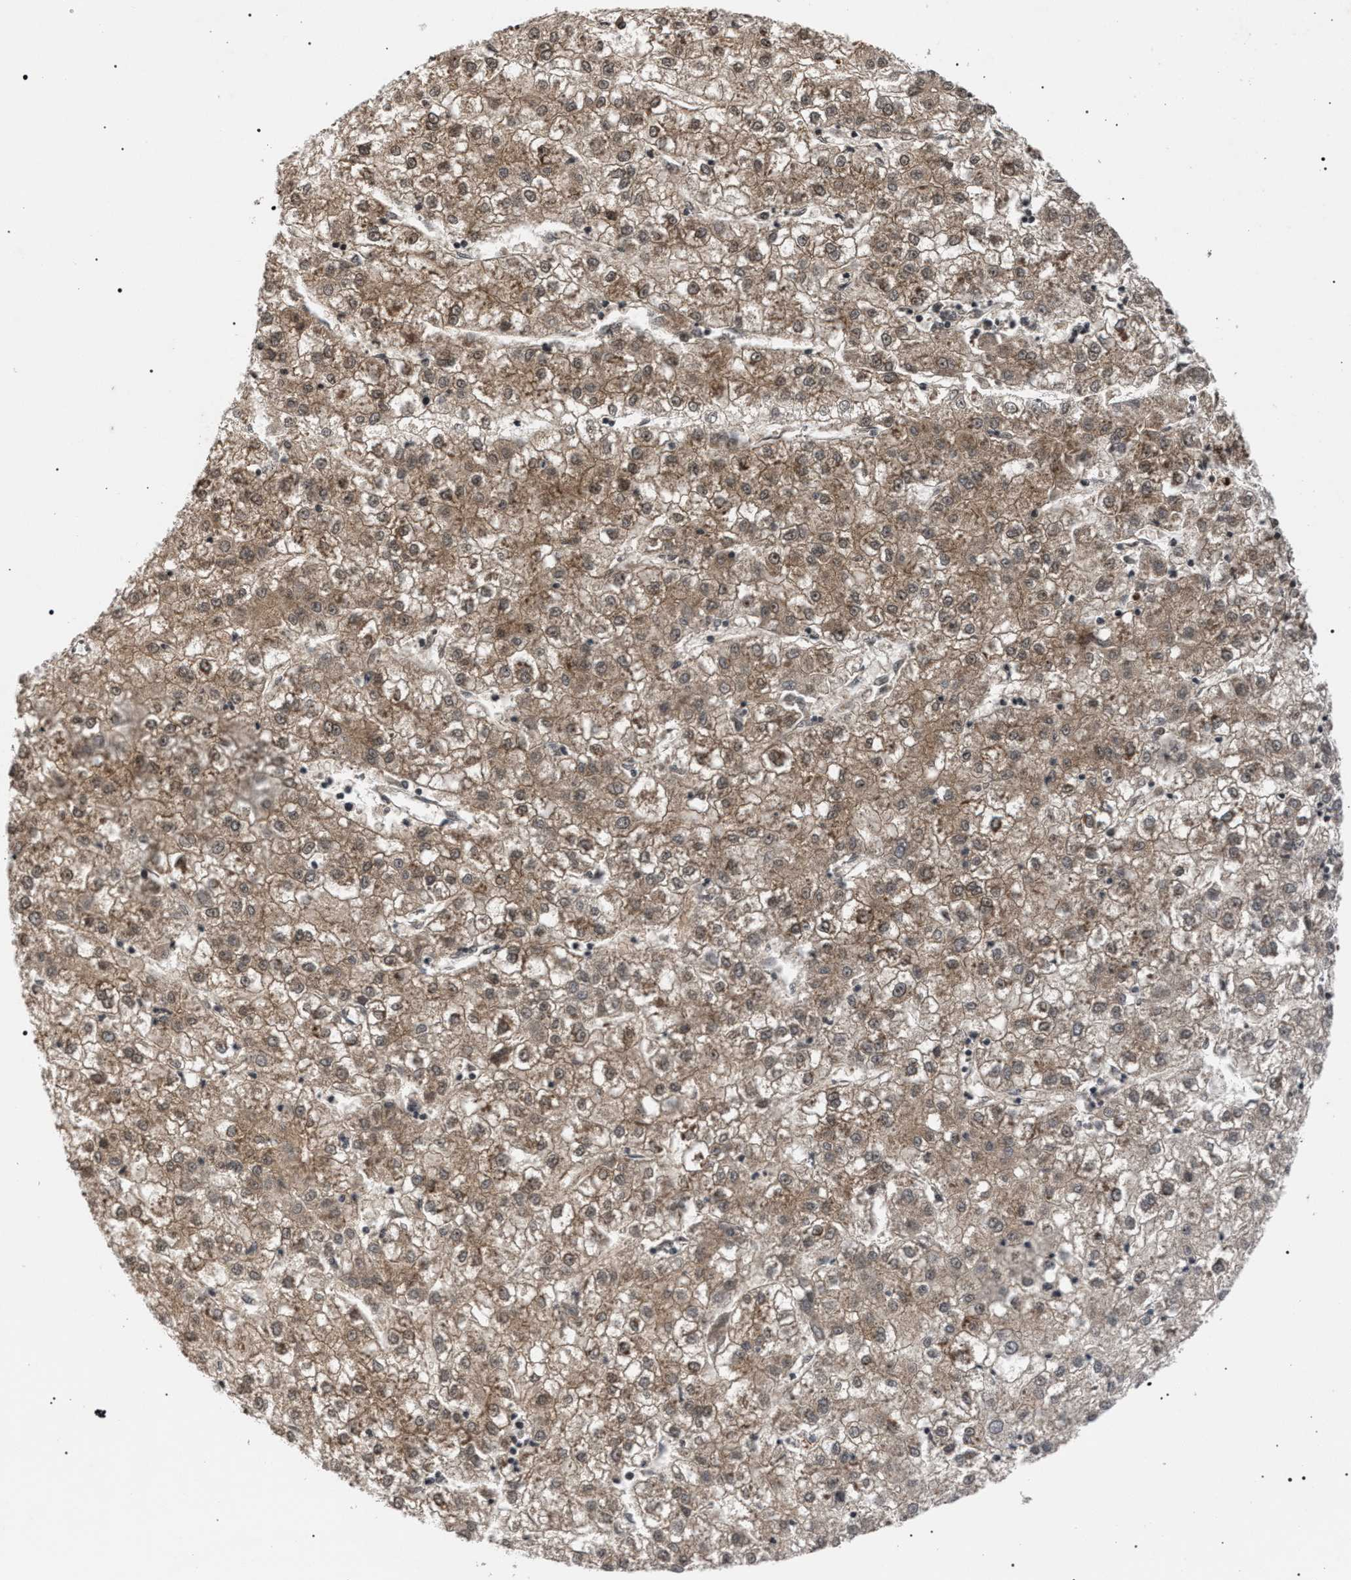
{"staining": {"intensity": "moderate", "quantity": ">75%", "location": "cytoplasmic/membranous"}, "tissue": "liver cancer", "cell_type": "Tumor cells", "image_type": "cancer", "snomed": [{"axis": "morphology", "description": "Carcinoma, Hepatocellular, NOS"}, {"axis": "topography", "description": "Liver"}], "caption": "Immunohistochemical staining of human liver hepatocellular carcinoma demonstrates medium levels of moderate cytoplasmic/membranous protein staining in about >75% of tumor cells.", "gene": "IRAK4", "patient": {"sex": "male", "age": 72}}